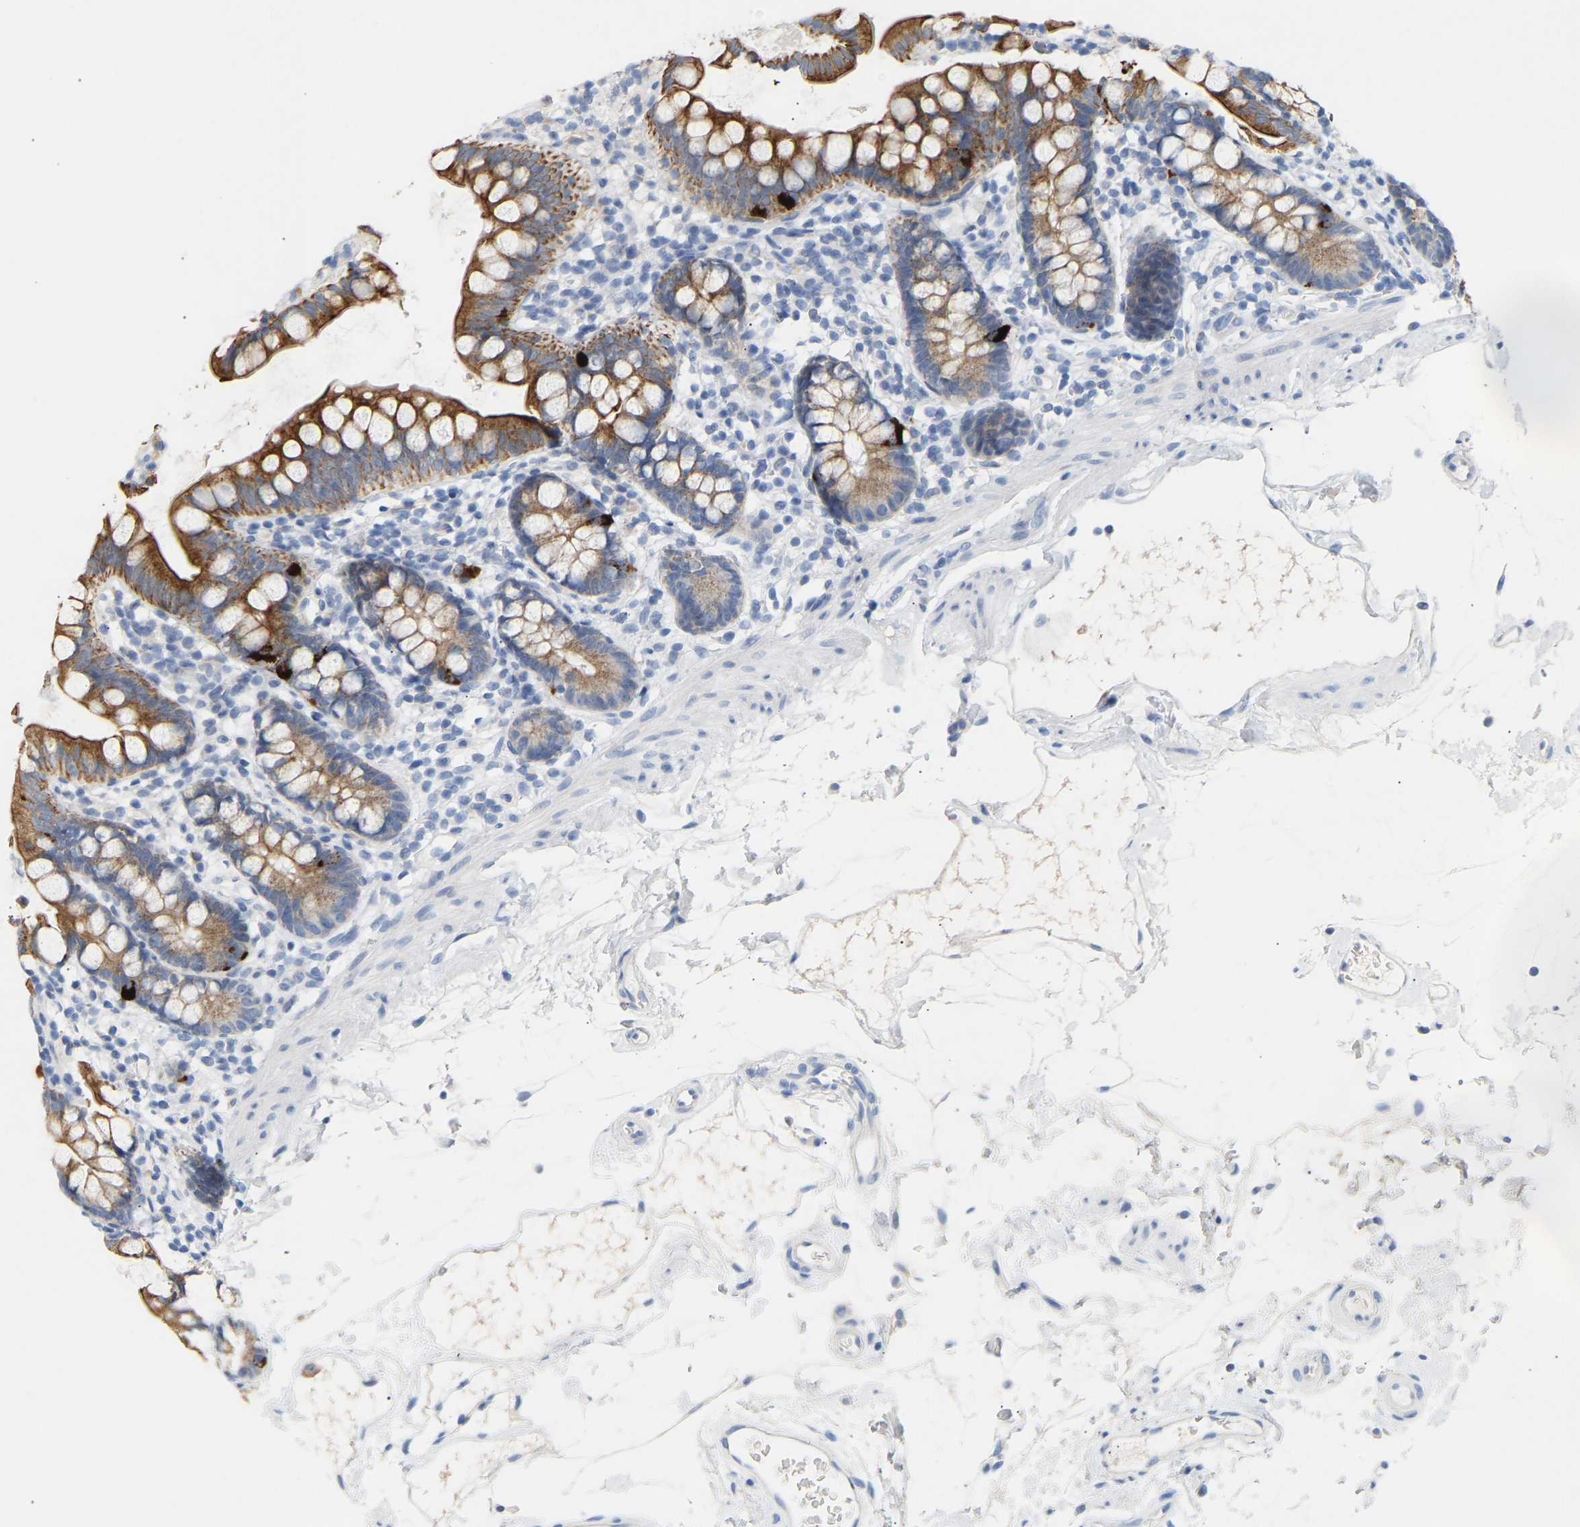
{"staining": {"intensity": "moderate", "quantity": ">75%", "location": "cytoplasmic/membranous"}, "tissue": "small intestine", "cell_type": "Glandular cells", "image_type": "normal", "snomed": [{"axis": "morphology", "description": "Normal tissue, NOS"}, {"axis": "topography", "description": "Small intestine"}], "caption": "A micrograph of small intestine stained for a protein shows moderate cytoplasmic/membranous brown staining in glandular cells.", "gene": "PEX1", "patient": {"sex": "female", "age": 84}}